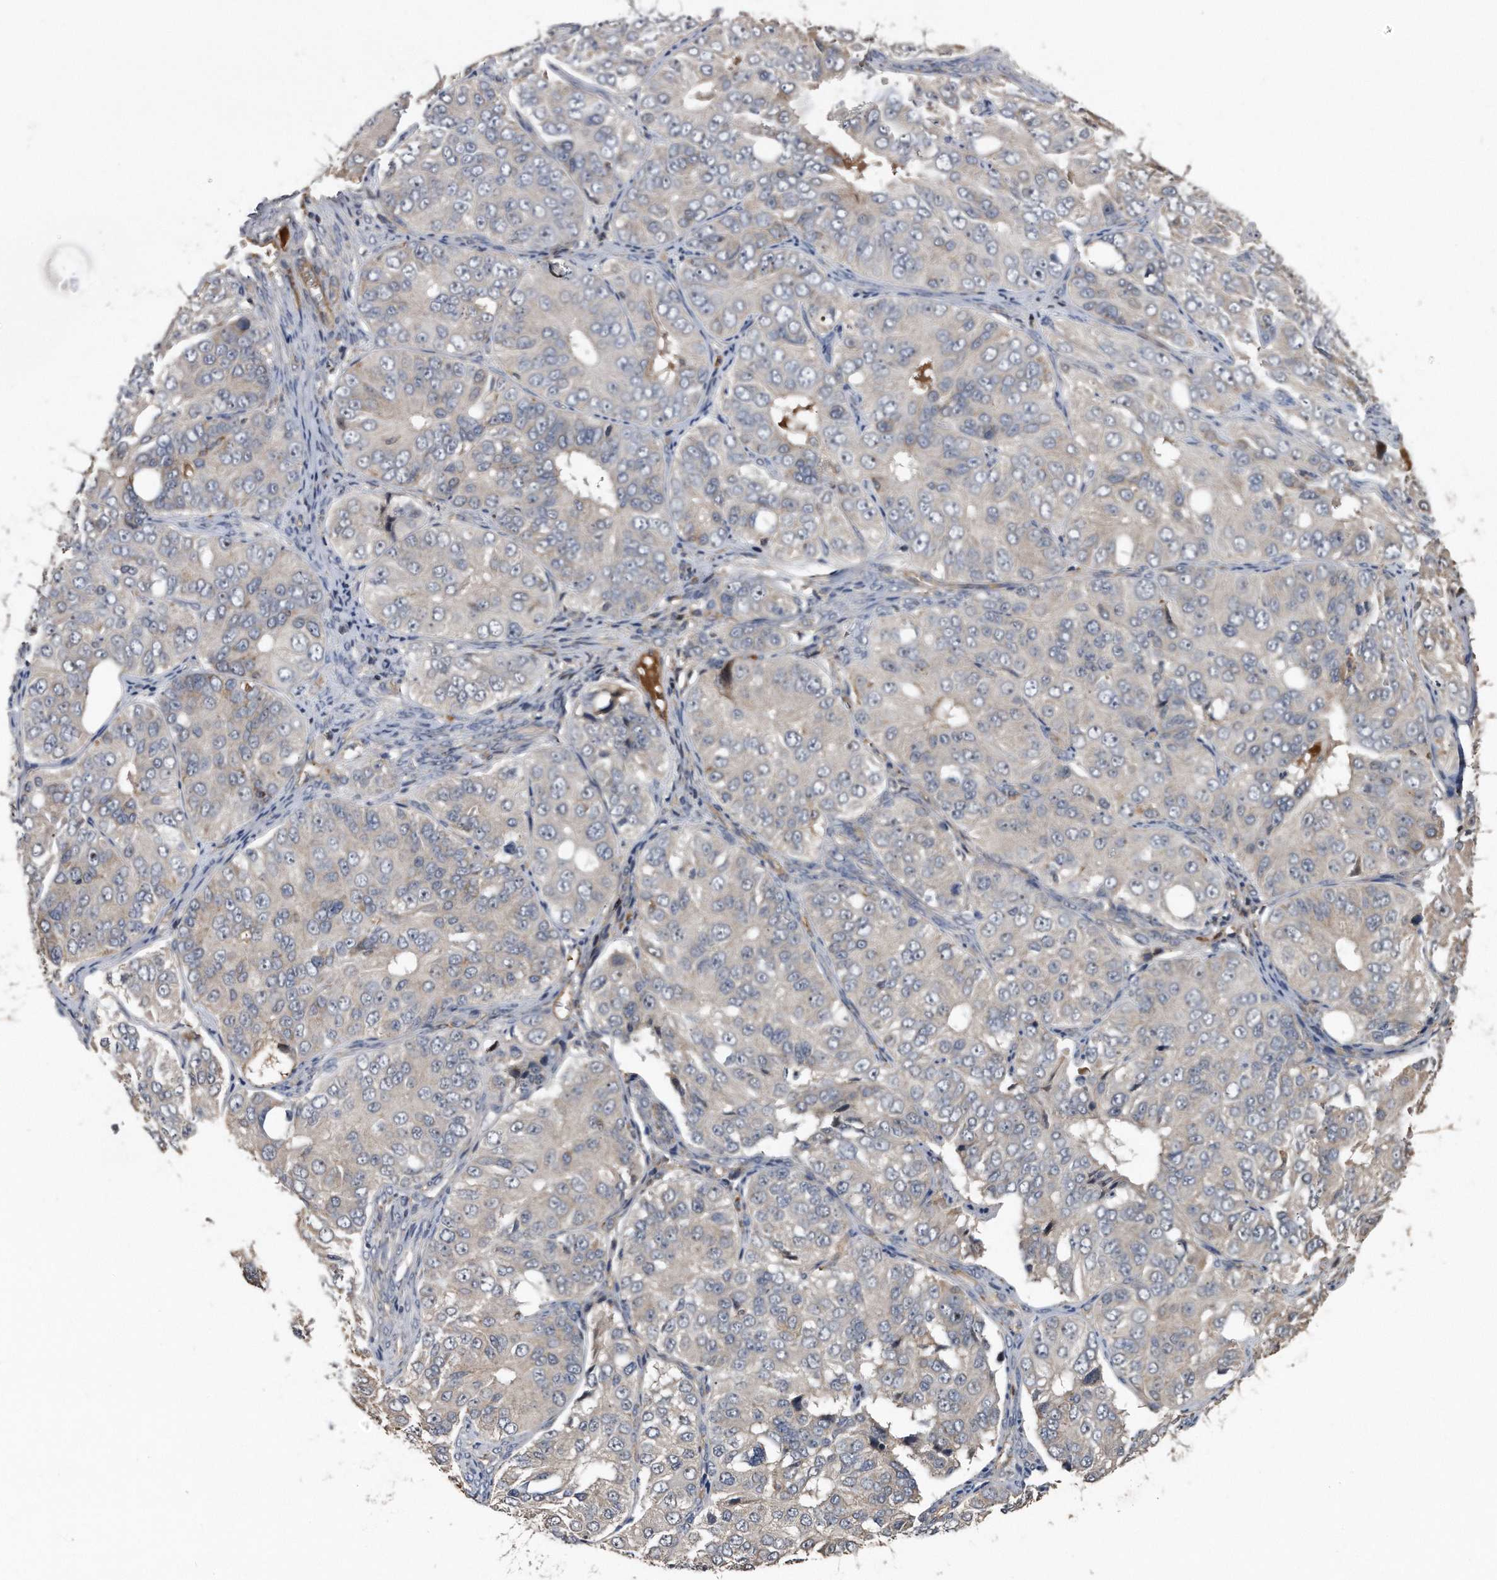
{"staining": {"intensity": "negative", "quantity": "none", "location": "none"}, "tissue": "ovarian cancer", "cell_type": "Tumor cells", "image_type": "cancer", "snomed": [{"axis": "morphology", "description": "Carcinoma, endometroid"}, {"axis": "topography", "description": "Ovary"}], "caption": "Micrograph shows no significant protein expression in tumor cells of ovarian cancer (endometroid carcinoma).", "gene": "KCND3", "patient": {"sex": "female", "age": 51}}